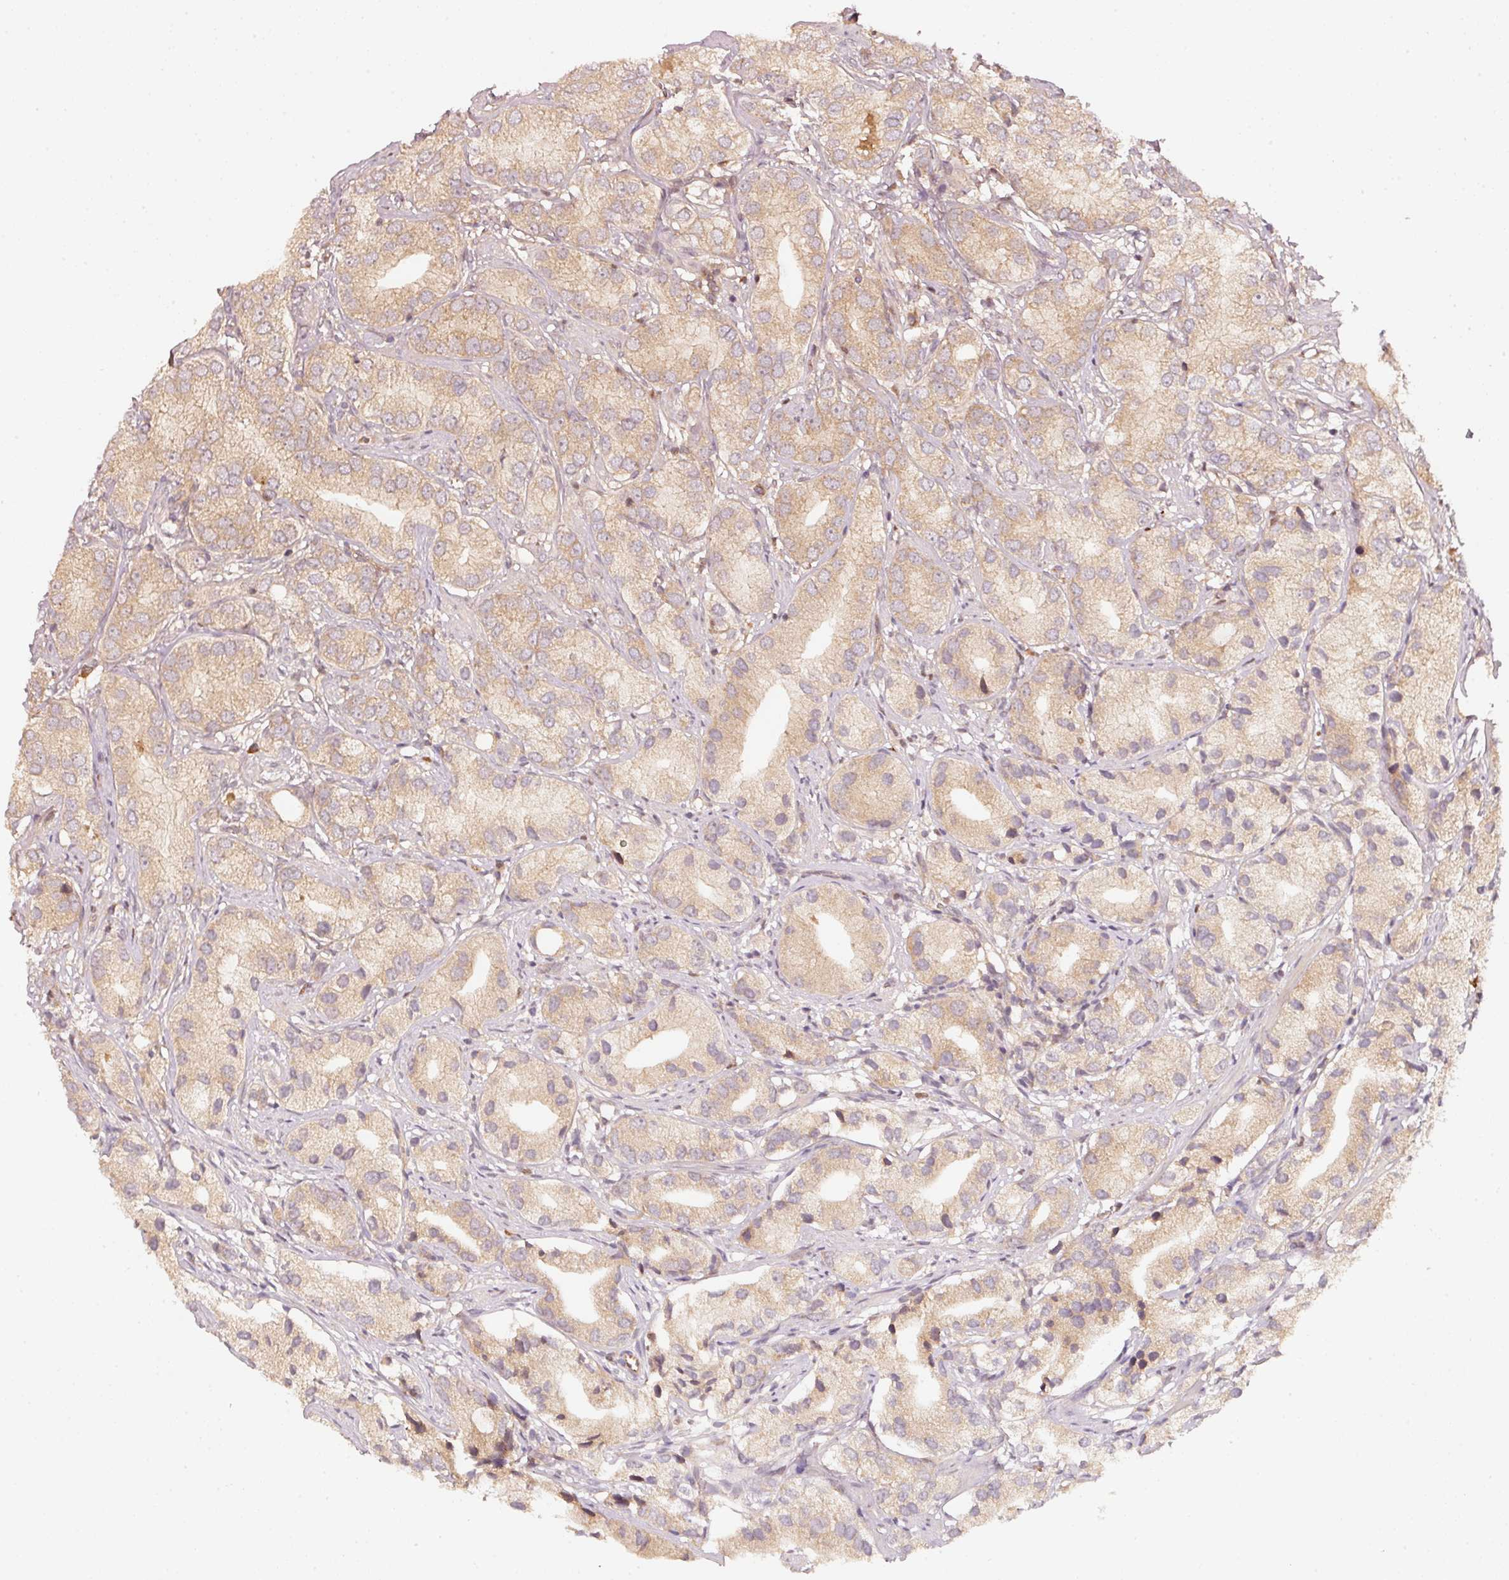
{"staining": {"intensity": "moderate", "quantity": ">75%", "location": "cytoplasmic/membranous"}, "tissue": "prostate cancer", "cell_type": "Tumor cells", "image_type": "cancer", "snomed": [{"axis": "morphology", "description": "Adenocarcinoma, High grade"}, {"axis": "topography", "description": "Prostate"}], "caption": "Human adenocarcinoma (high-grade) (prostate) stained for a protein (brown) demonstrates moderate cytoplasmic/membranous positive expression in about >75% of tumor cells.", "gene": "RRAS2", "patient": {"sex": "male", "age": 82}}